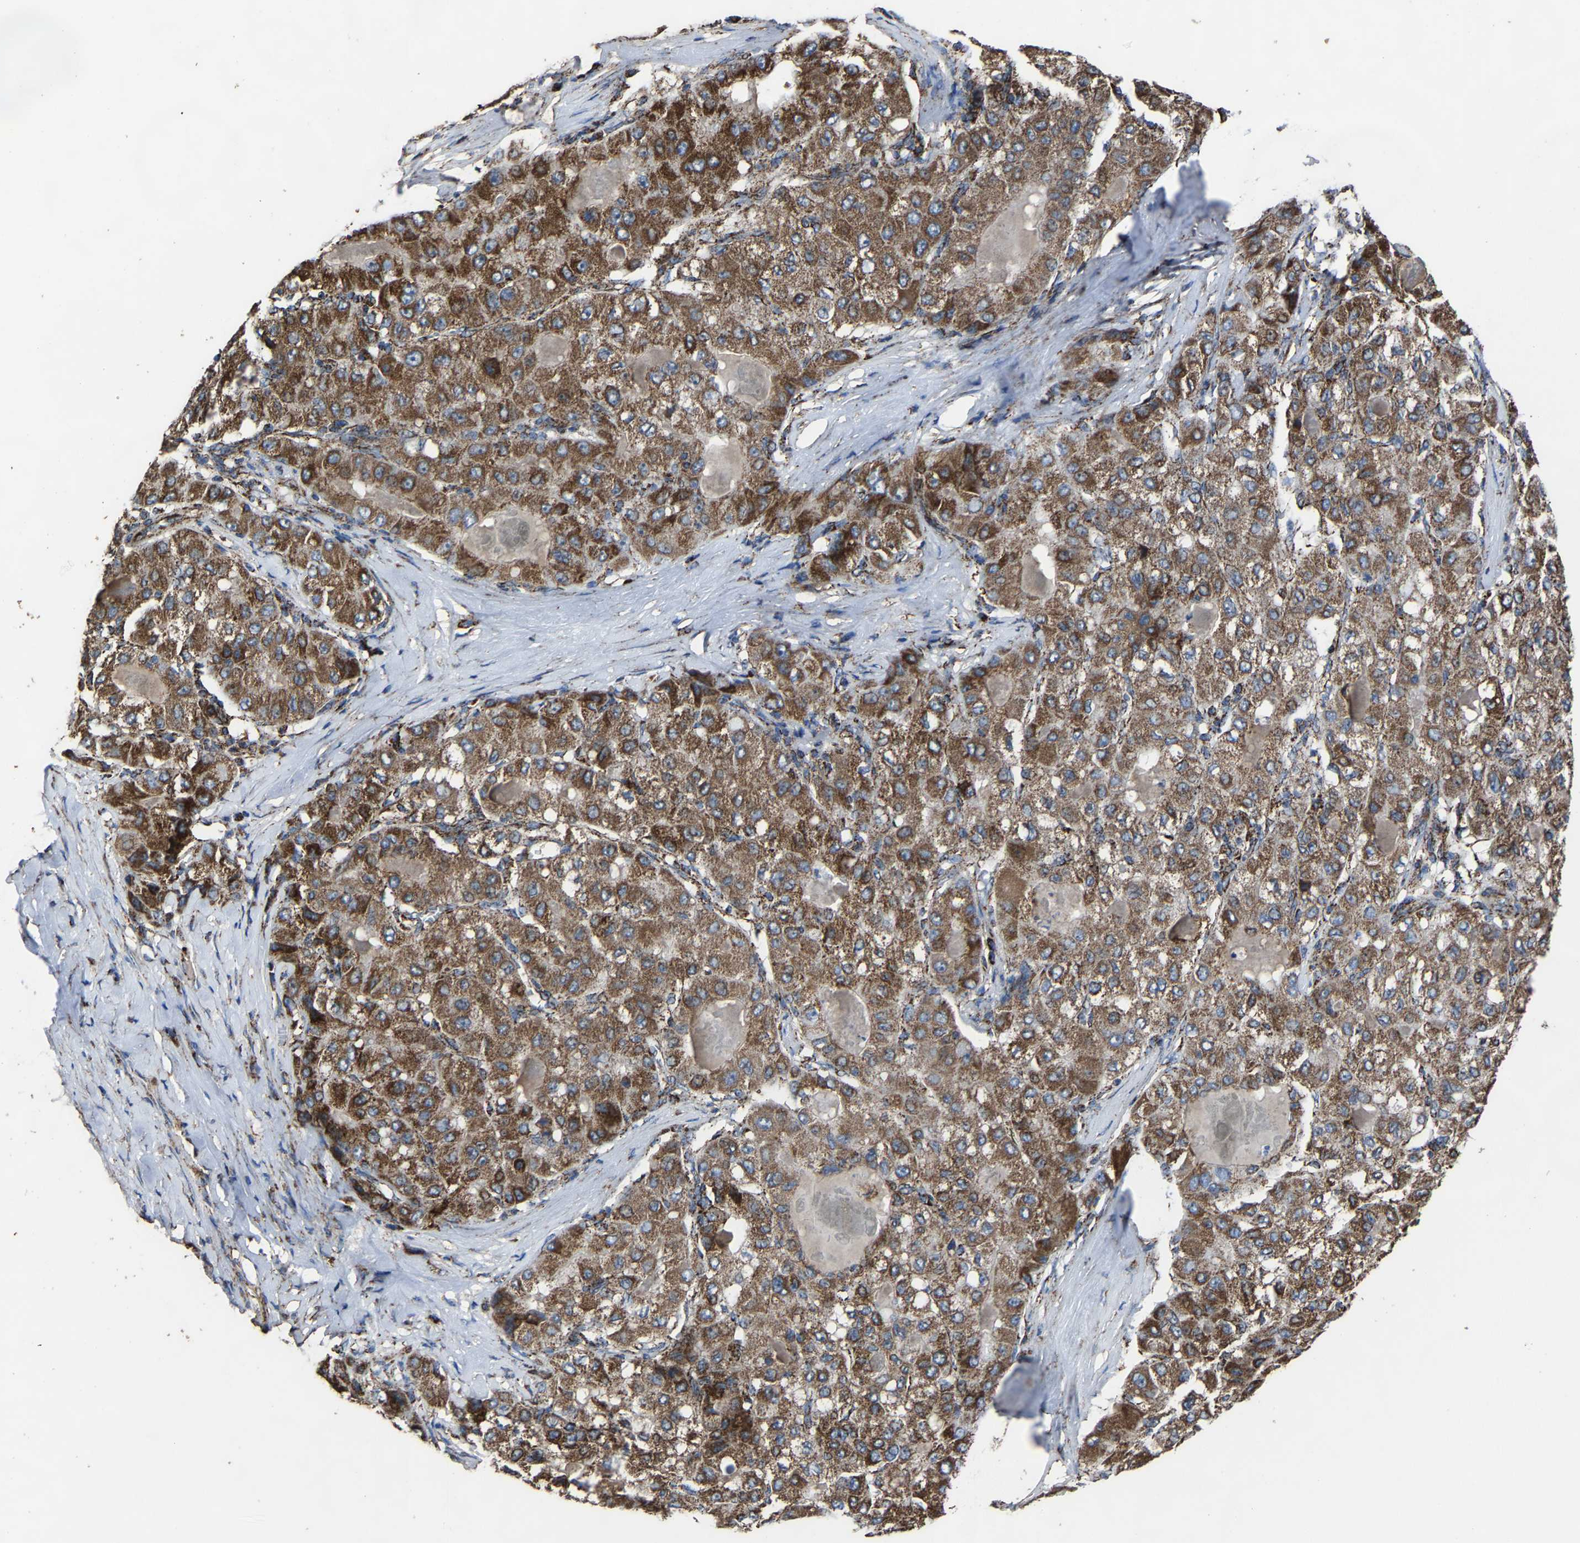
{"staining": {"intensity": "strong", "quantity": ">75%", "location": "cytoplasmic/membranous"}, "tissue": "liver cancer", "cell_type": "Tumor cells", "image_type": "cancer", "snomed": [{"axis": "morphology", "description": "Carcinoma, Hepatocellular, NOS"}, {"axis": "topography", "description": "Liver"}], "caption": "Immunohistochemical staining of liver cancer (hepatocellular carcinoma) reveals high levels of strong cytoplasmic/membranous protein staining in approximately >75% of tumor cells. (DAB (3,3'-diaminobenzidine) = brown stain, brightfield microscopy at high magnification).", "gene": "NDUFV3", "patient": {"sex": "male", "age": 80}}